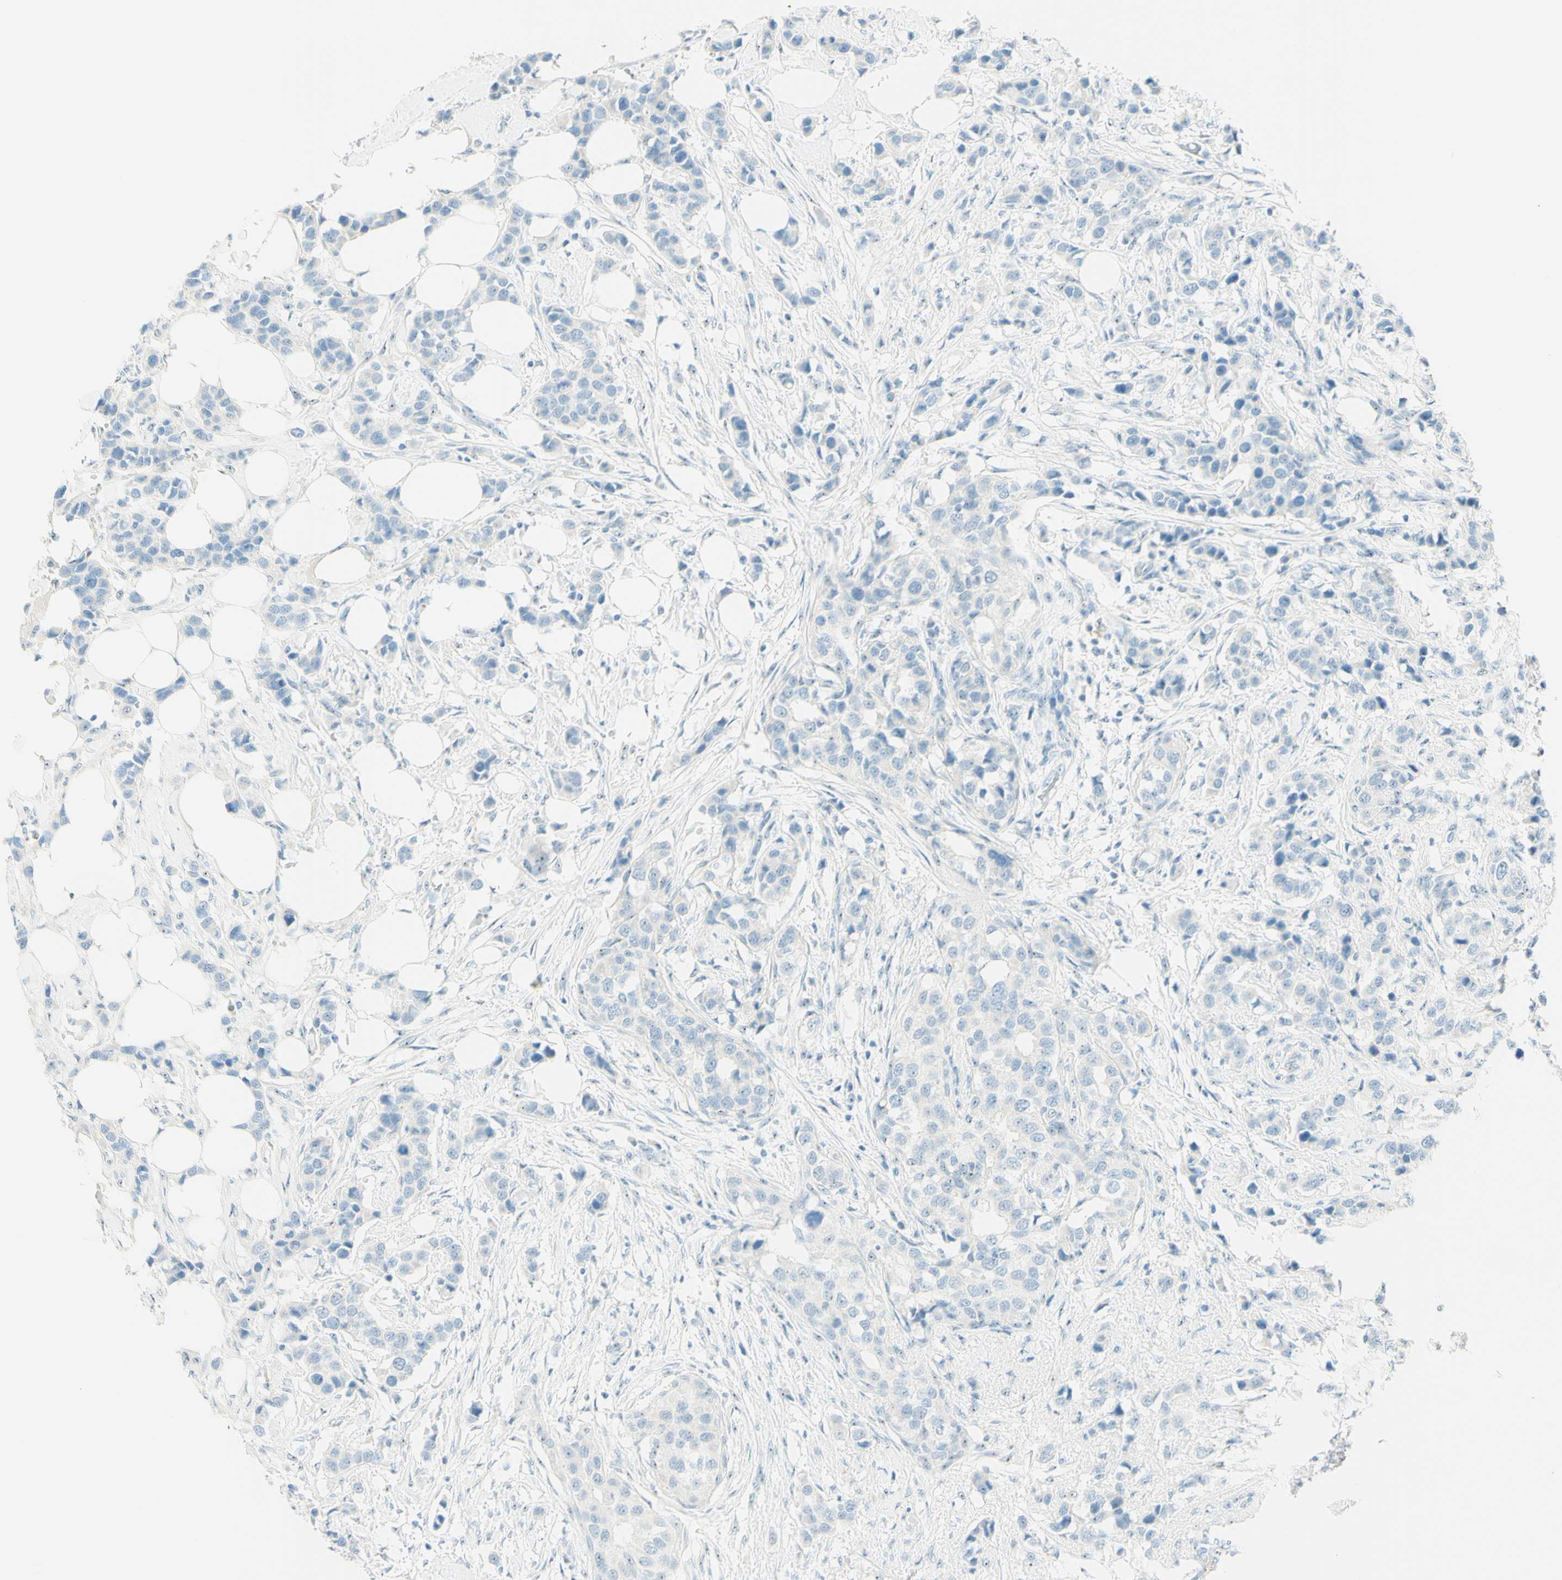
{"staining": {"intensity": "negative", "quantity": "none", "location": "none"}, "tissue": "breast cancer", "cell_type": "Tumor cells", "image_type": "cancer", "snomed": [{"axis": "morphology", "description": "Normal tissue, NOS"}, {"axis": "morphology", "description": "Duct carcinoma"}, {"axis": "topography", "description": "Breast"}], "caption": "An immunohistochemistry photomicrograph of infiltrating ductal carcinoma (breast) is shown. There is no staining in tumor cells of infiltrating ductal carcinoma (breast).", "gene": "FMR1NB", "patient": {"sex": "female", "age": 50}}